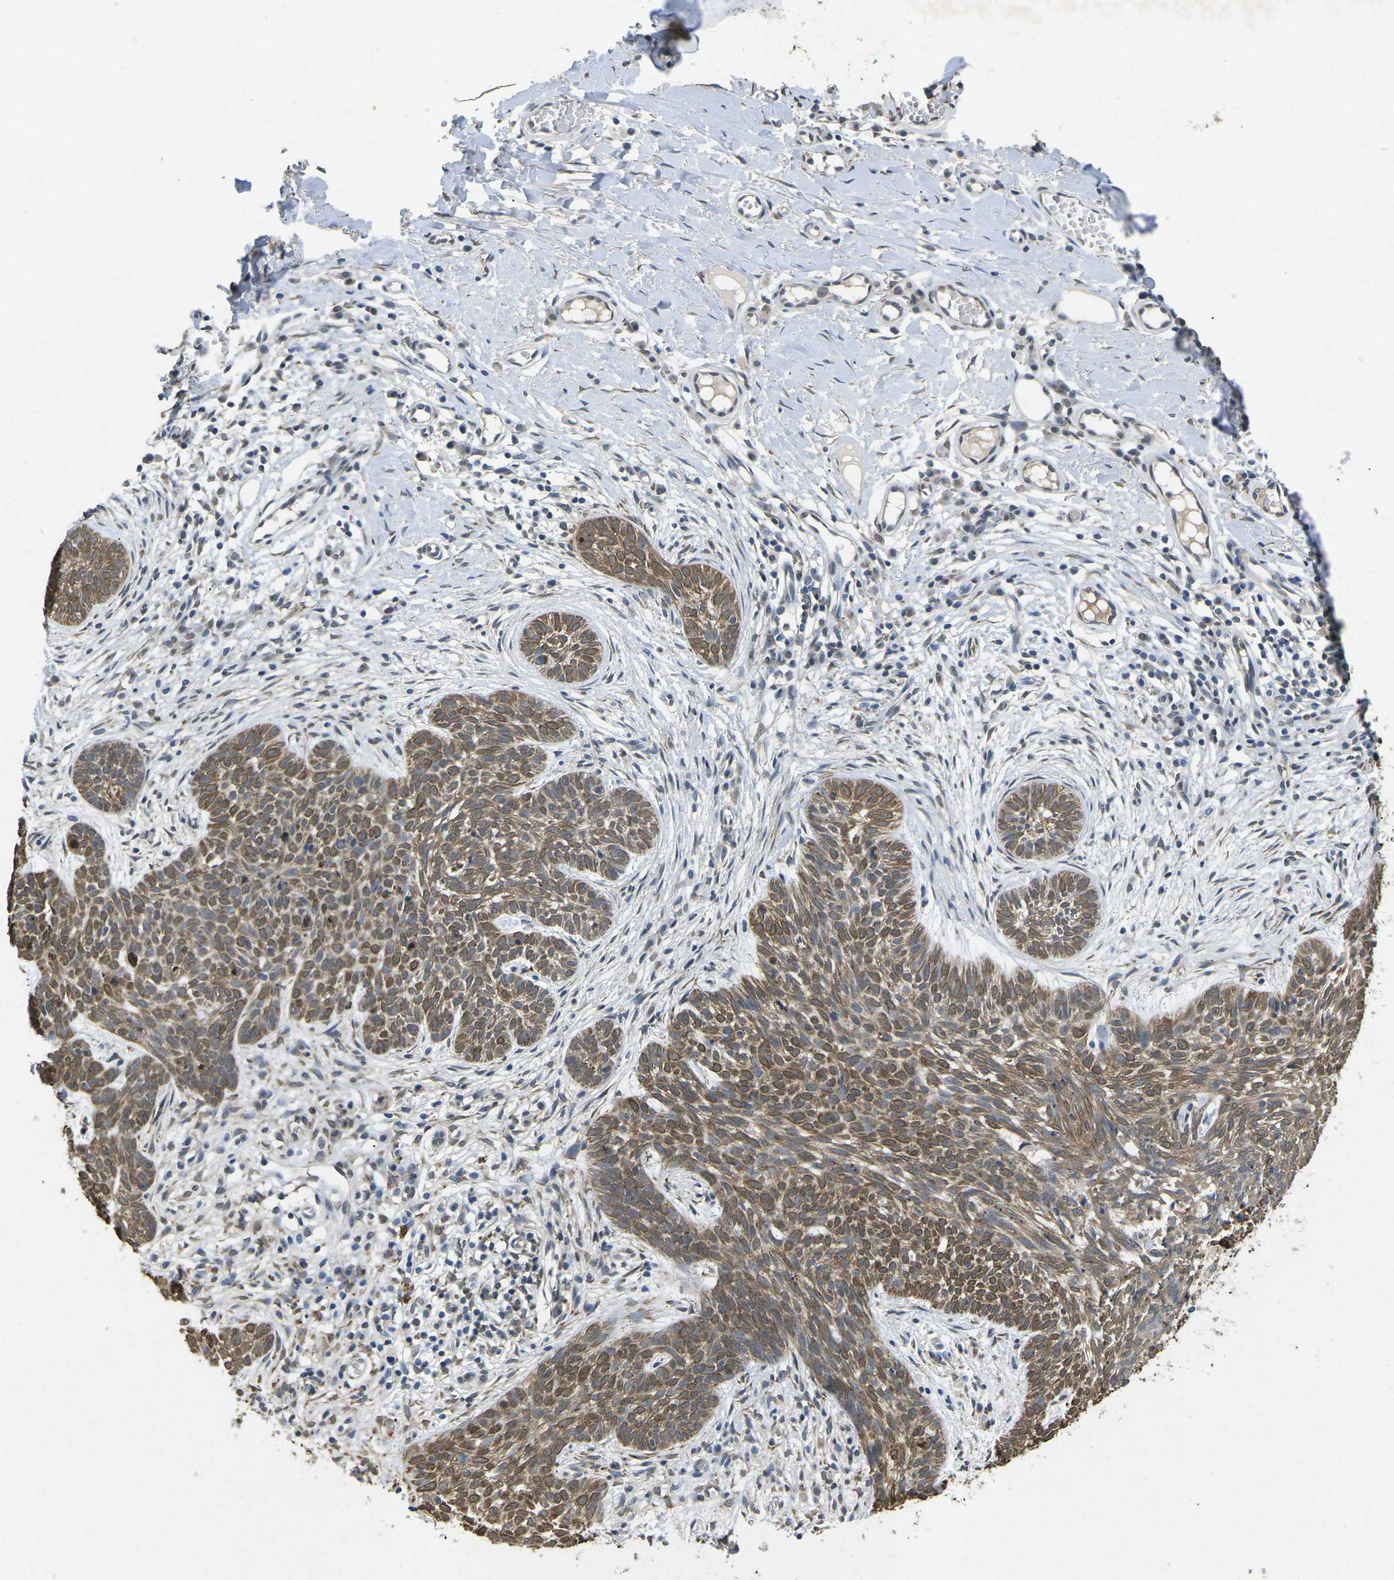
{"staining": {"intensity": "moderate", "quantity": ">75%", "location": "cytoplasmic/membranous"}, "tissue": "skin cancer", "cell_type": "Tumor cells", "image_type": "cancer", "snomed": [{"axis": "morphology", "description": "Basal cell carcinoma"}, {"axis": "topography", "description": "Skin"}], "caption": "Immunohistochemistry of human skin cancer displays medium levels of moderate cytoplasmic/membranous staining in approximately >75% of tumor cells. (brown staining indicates protein expression, while blue staining denotes nuclei).", "gene": "SCNN1B", "patient": {"sex": "female", "age": 59}}